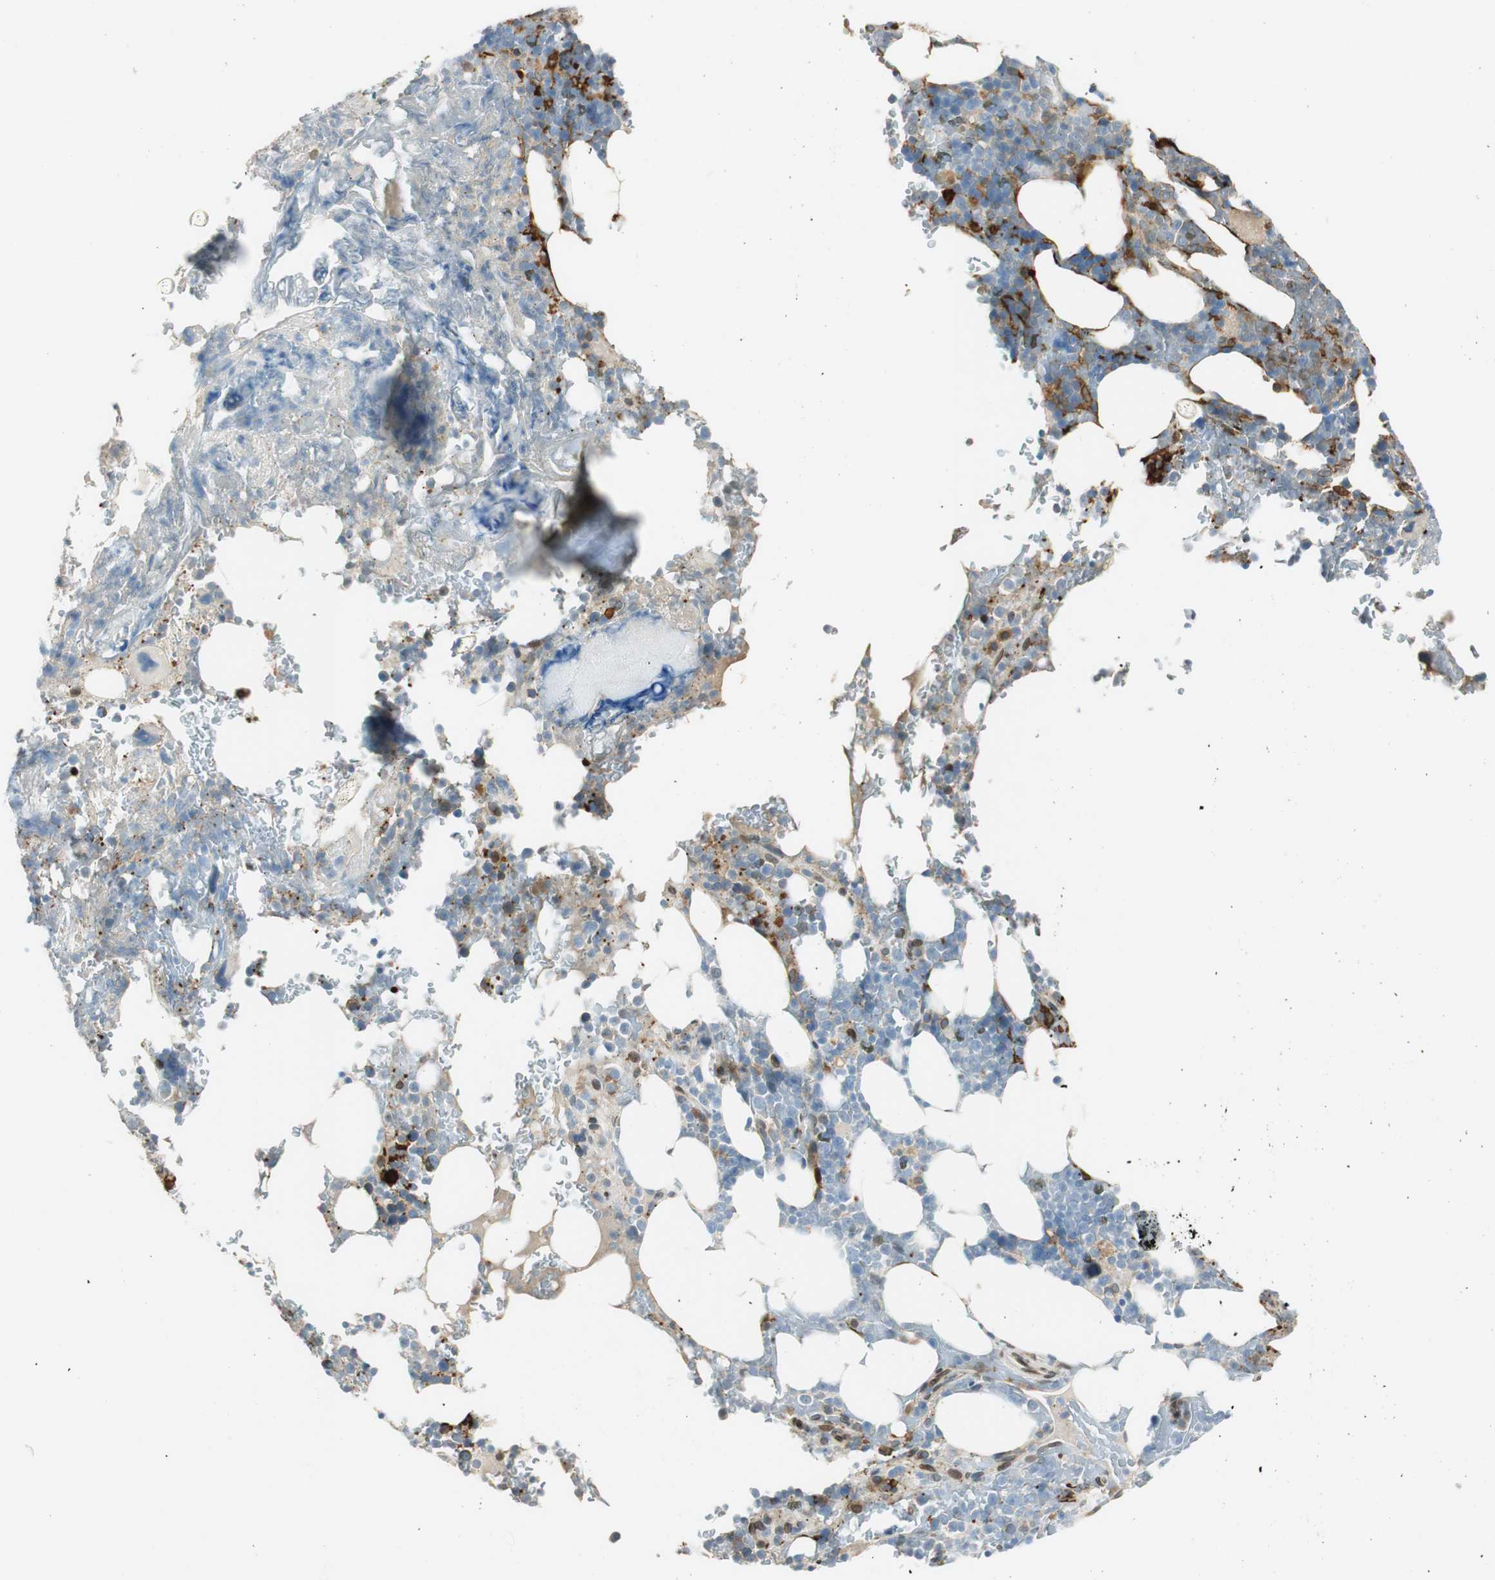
{"staining": {"intensity": "moderate", "quantity": "<25%", "location": "nuclear"}, "tissue": "bone marrow", "cell_type": "Hematopoietic cells", "image_type": "normal", "snomed": [{"axis": "morphology", "description": "Normal tissue, NOS"}, {"axis": "topography", "description": "Bone marrow"}], "caption": "A micrograph showing moderate nuclear staining in approximately <25% of hematopoietic cells in normal bone marrow, as visualized by brown immunohistochemical staining.", "gene": "TMEM260", "patient": {"sex": "female", "age": 73}}